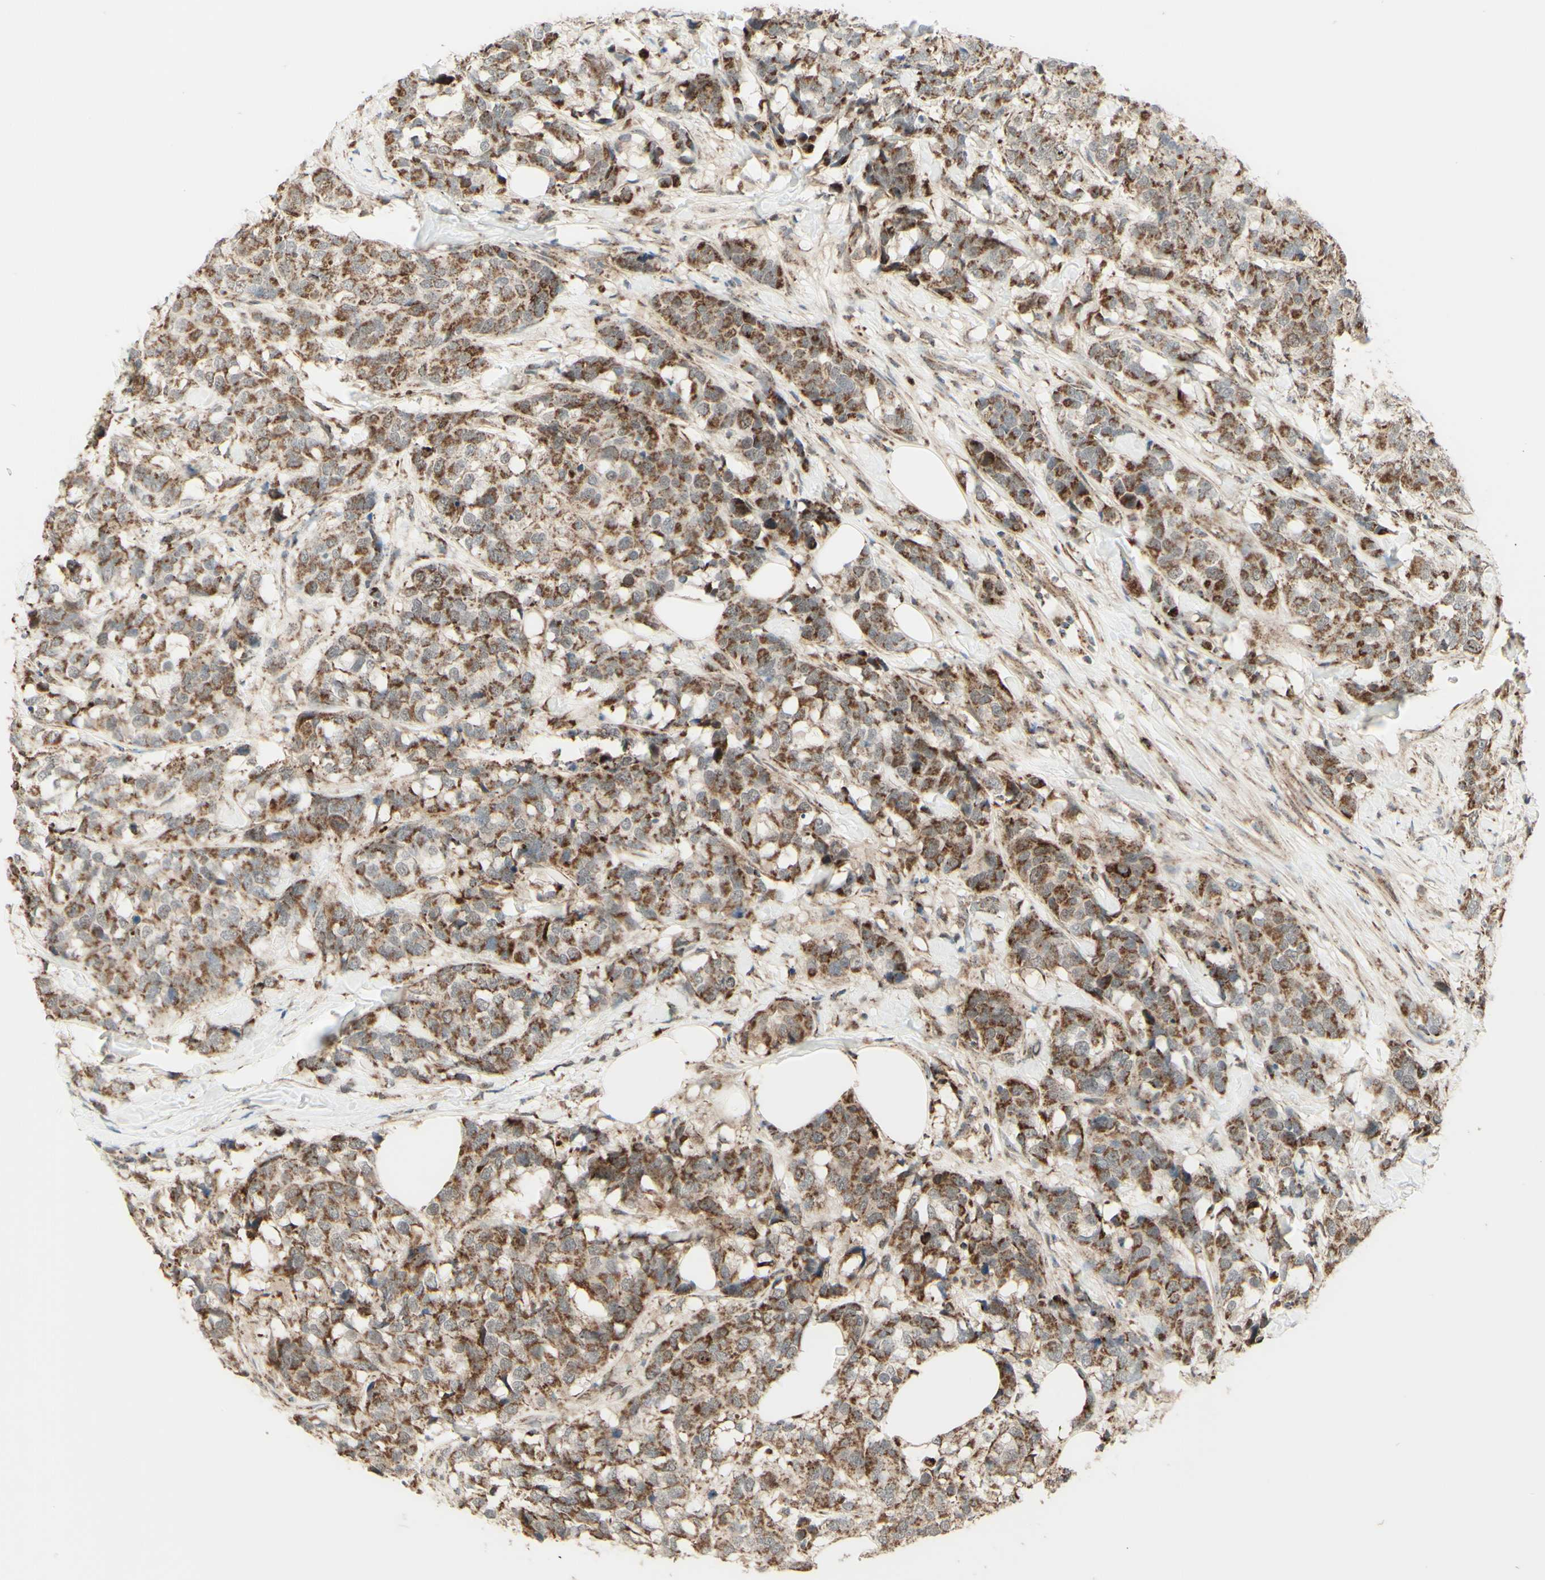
{"staining": {"intensity": "moderate", "quantity": ">75%", "location": "cytoplasmic/membranous"}, "tissue": "breast cancer", "cell_type": "Tumor cells", "image_type": "cancer", "snomed": [{"axis": "morphology", "description": "Lobular carcinoma"}, {"axis": "topography", "description": "Breast"}], "caption": "Breast cancer tissue displays moderate cytoplasmic/membranous staining in about >75% of tumor cells", "gene": "DHRS3", "patient": {"sex": "female", "age": 59}}